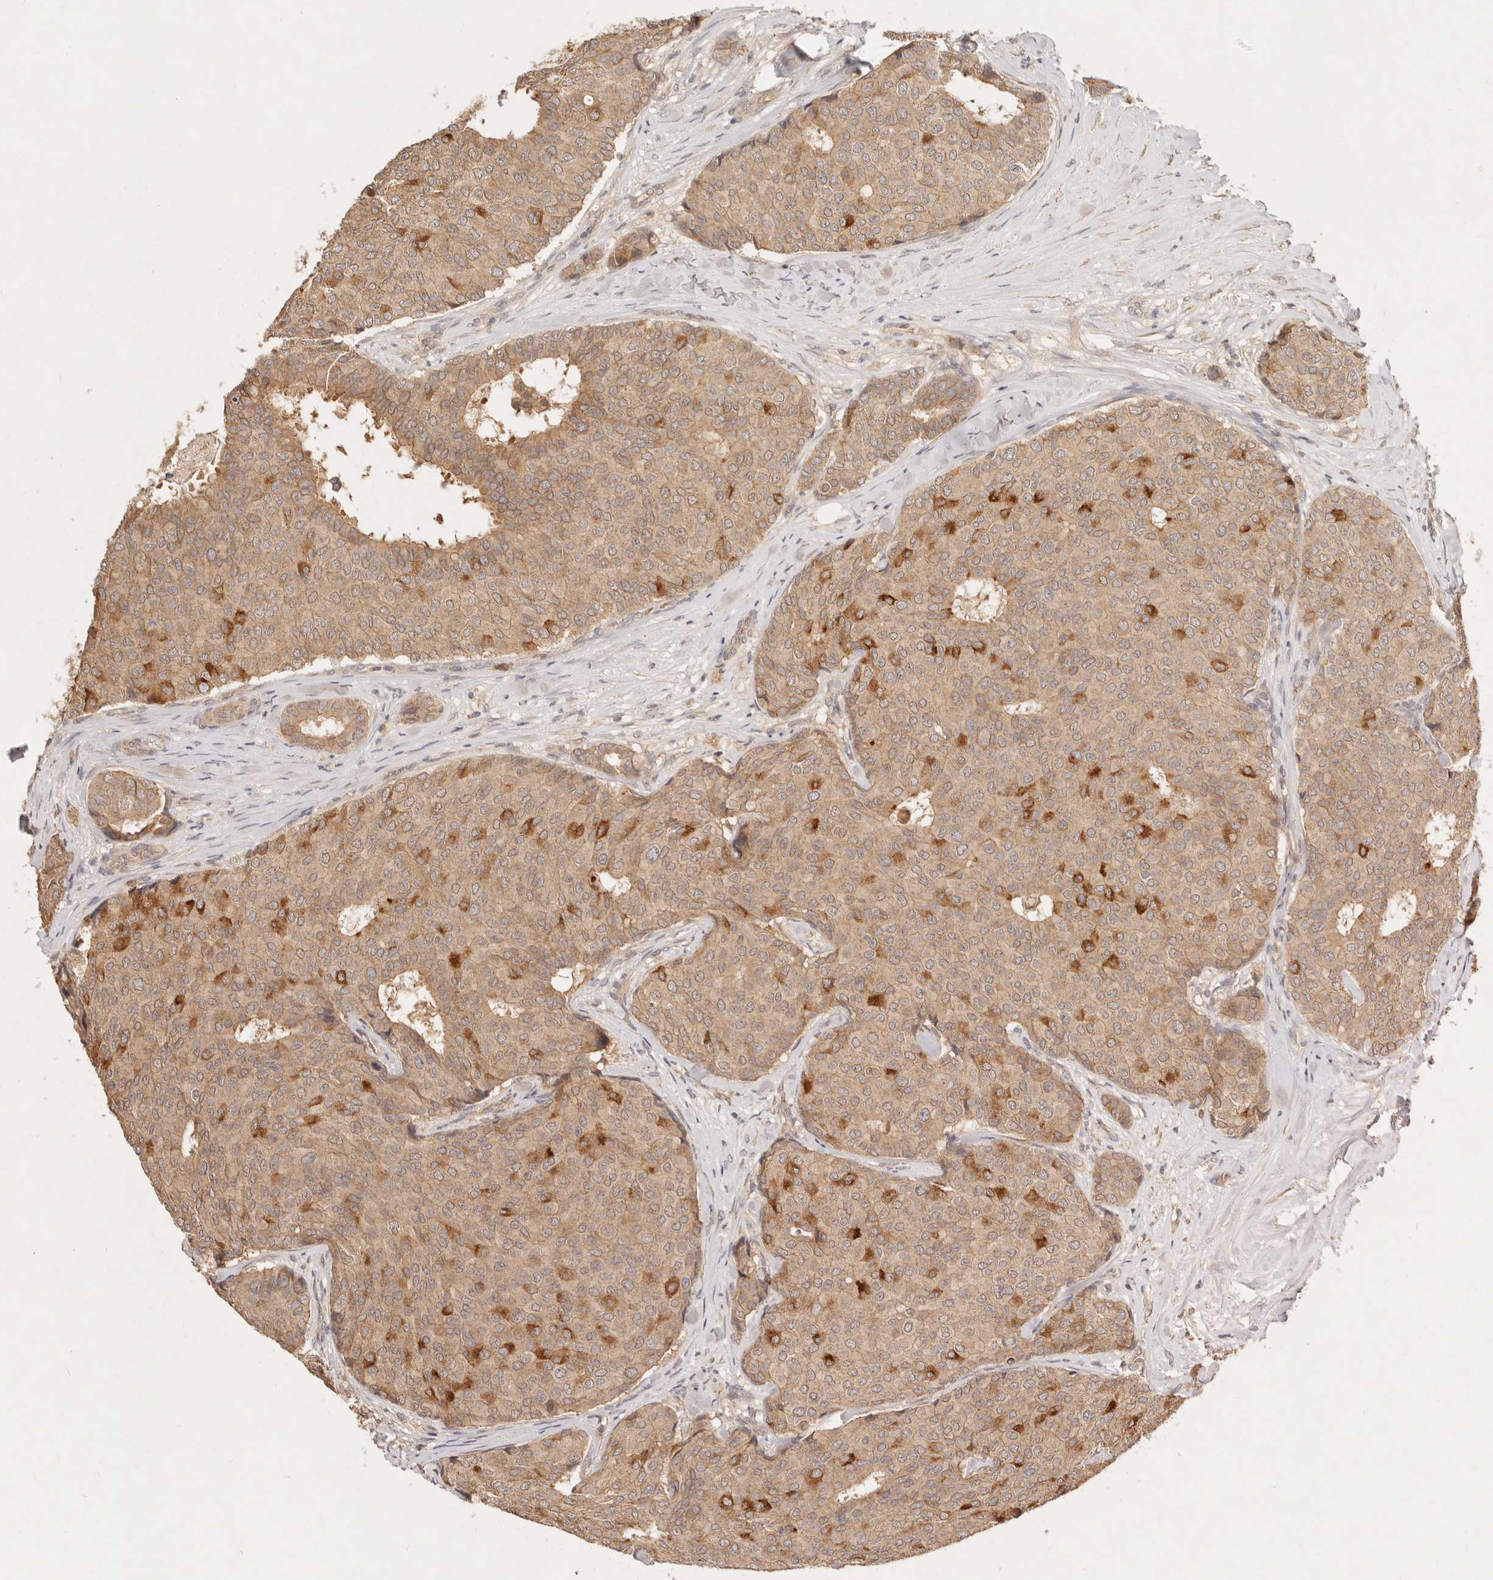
{"staining": {"intensity": "moderate", "quantity": ">75%", "location": "cytoplasmic/membranous"}, "tissue": "breast cancer", "cell_type": "Tumor cells", "image_type": "cancer", "snomed": [{"axis": "morphology", "description": "Duct carcinoma"}, {"axis": "topography", "description": "Breast"}], "caption": "Invasive ductal carcinoma (breast) was stained to show a protein in brown. There is medium levels of moderate cytoplasmic/membranous positivity in approximately >75% of tumor cells. (DAB (3,3'-diaminobenzidine) IHC, brown staining for protein, blue staining for nuclei).", "gene": "FREM2", "patient": {"sex": "female", "age": 75}}